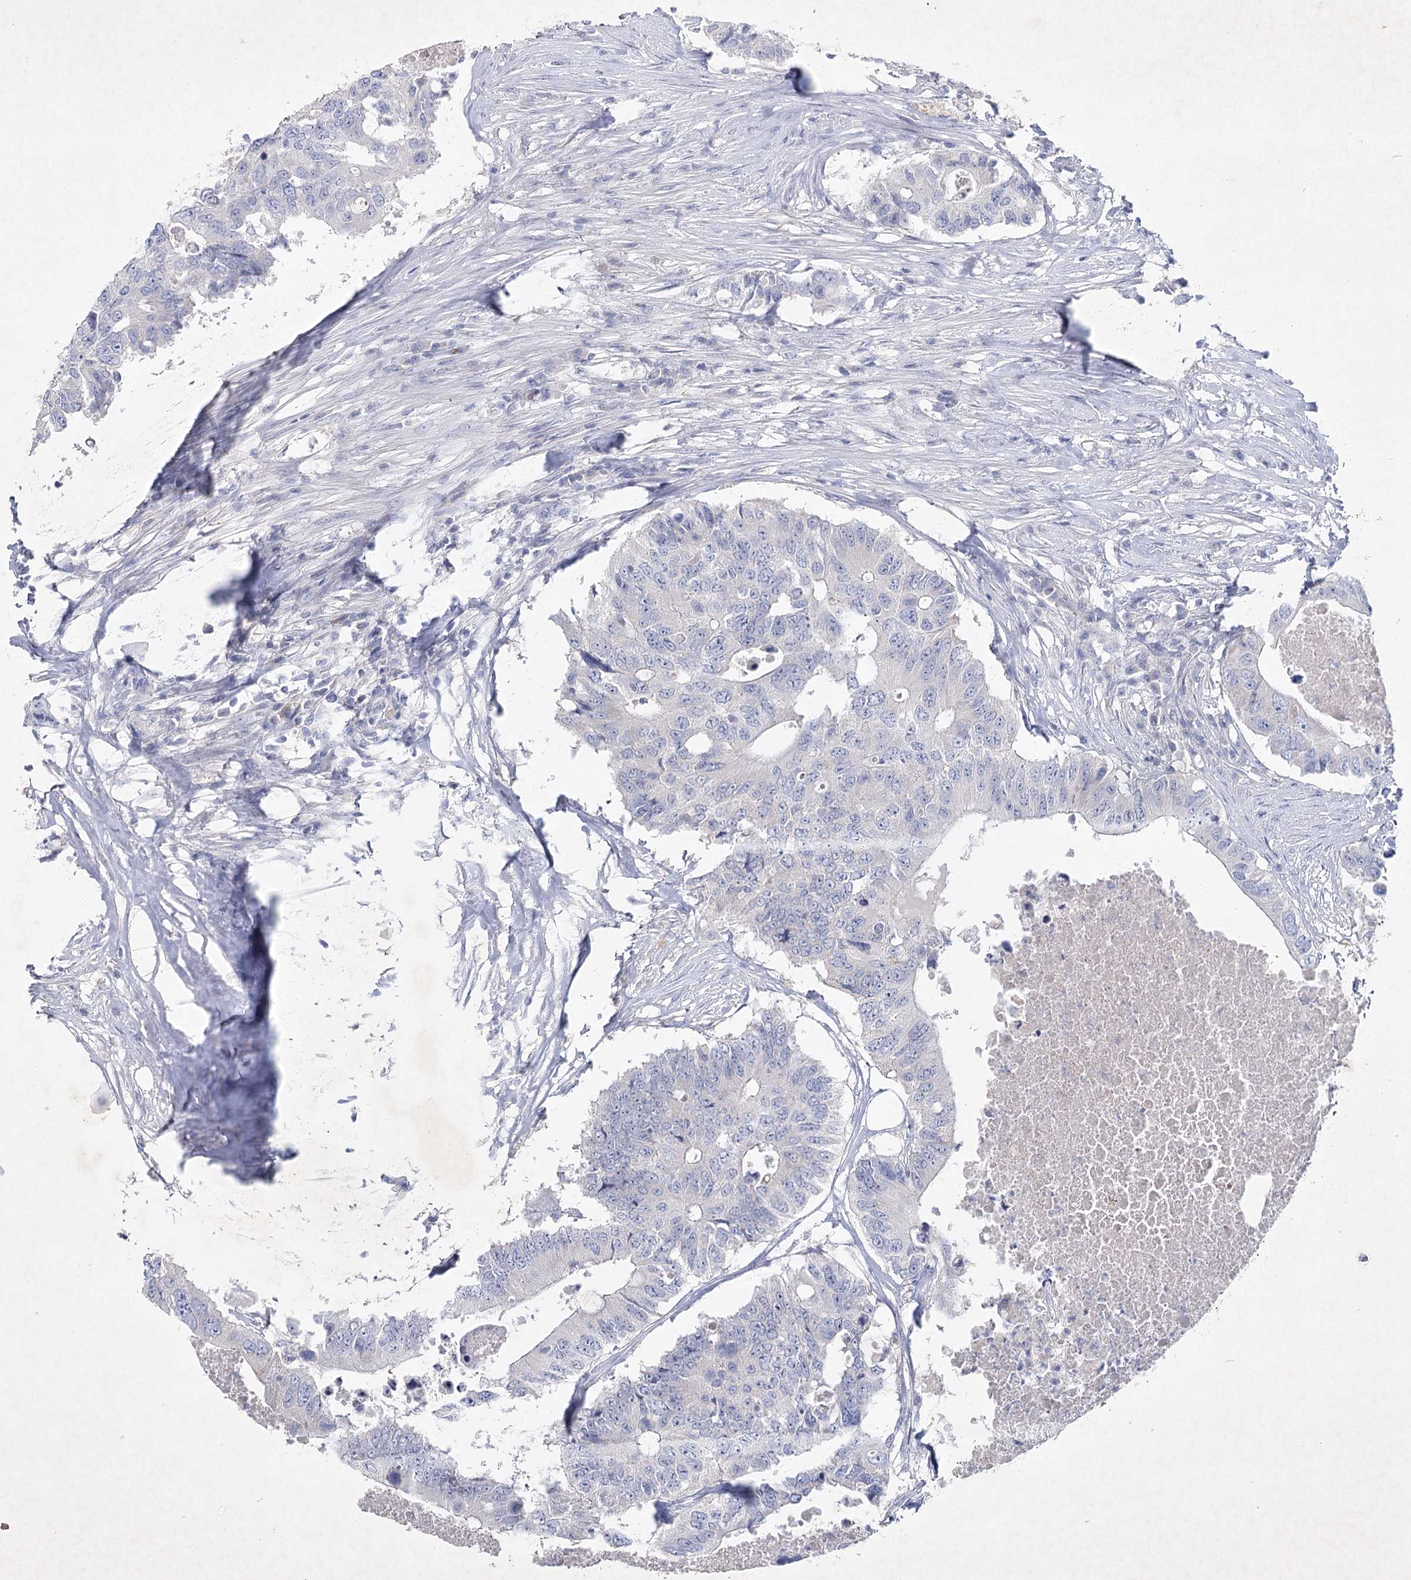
{"staining": {"intensity": "negative", "quantity": "none", "location": "none"}, "tissue": "colorectal cancer", "cell_type": "Tumor cells", "image_type": "cancer", "snomed": [{"axis": "morphology", "description": "Adenocarcinoma, NOS"}, {"axis": "topography", "description": "Colon"}], "caption": "Immunohistochemistry of human adenocarcinoma (colorectal) reveals no positivity in tumor cells.", "gene": "MAP3K13", "patient": {"sex": "male", "age": 71}}